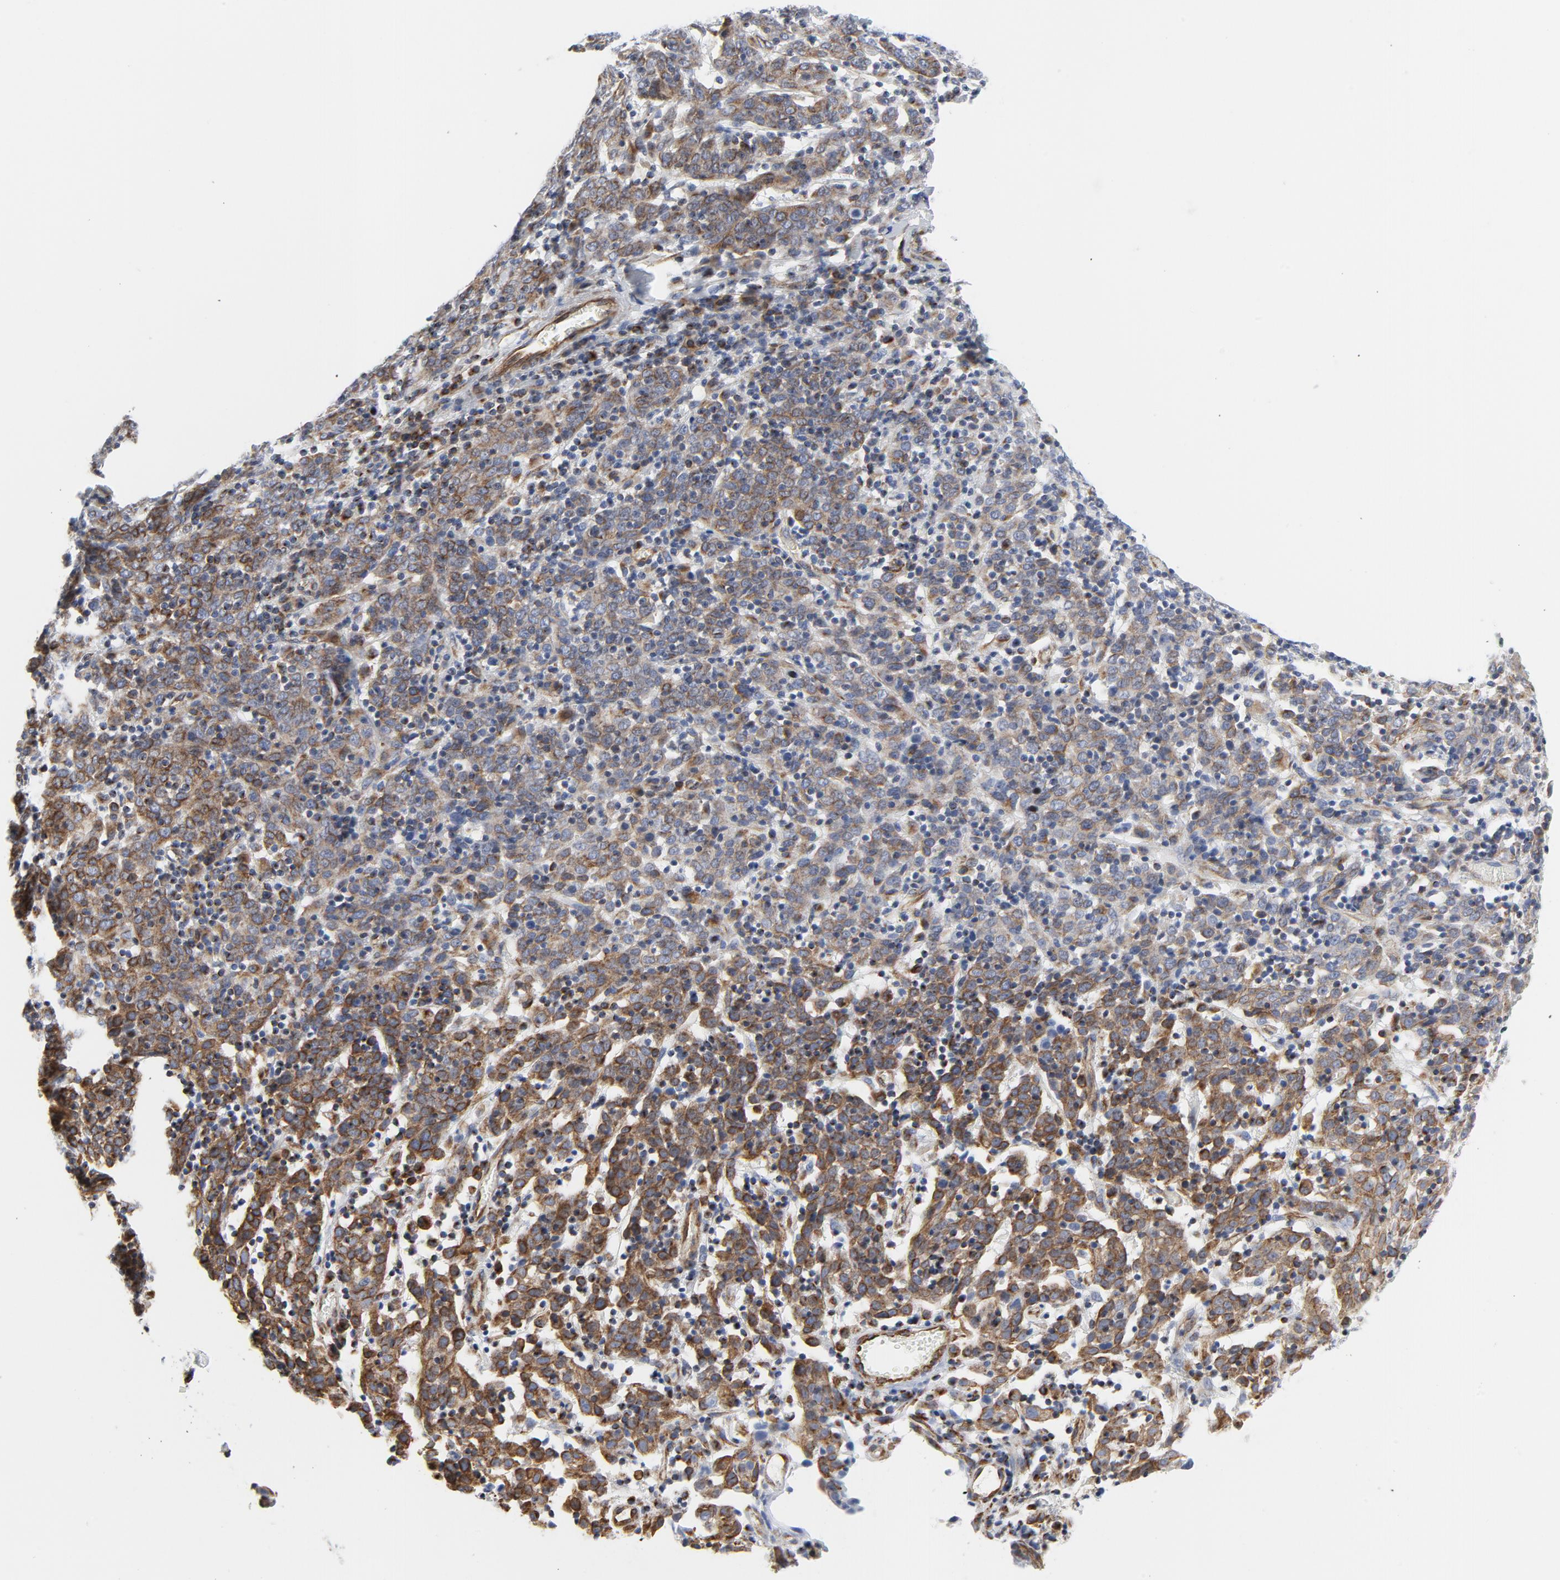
{"staining": {"intensity": "moderate", "quantity": "25%-75%", "location": "cytoplasmic/membranous"}, "tissue": "cervical cancer", "cell_type": "Tumor cells", "image_type": "cancer", "snomed": [{"axis": "morphology", "description": "Normal tissue, NOS"}, {"axis": "morphology", "description": "Squamous cell carcinoma, NOS"}, {"axis": "topography", "description": "Cervix"}], "caption": "The photomicrograph exhibits immunohistochemical staining of cervical cancer. There is moderate cytoplasmic/membranous expression is appreciated in approximately 25%-75% of tumor cells. (DAB (3,3'-diaminobenzidine) = brown stain, brightfield microscopy at high magnification).", "gene": "TUBB1", "patient": {"sex": "female", "age": 67}}